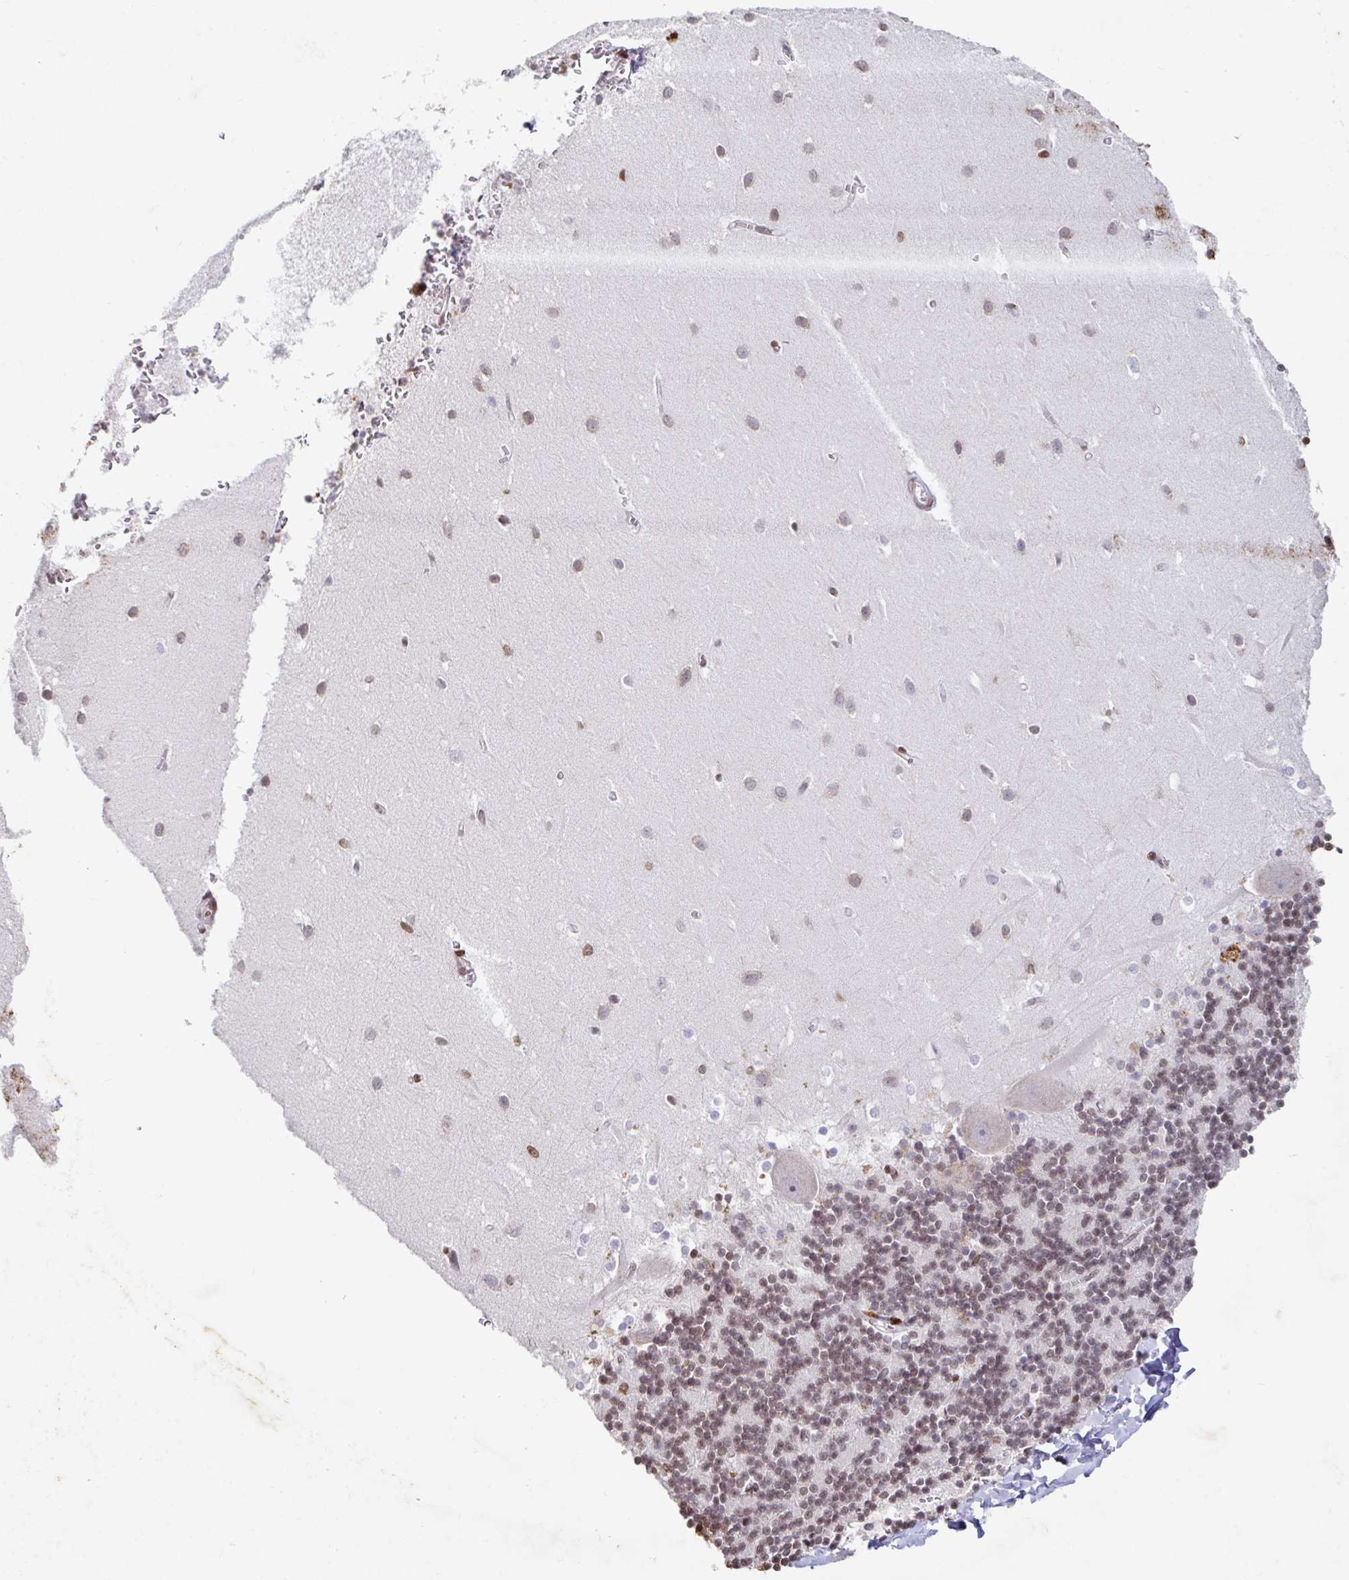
{"staining": {"intensity": "moderate", "quantity": ">75%", "location": "nuclear"}, "tissue": "cerebellum", "cell_type": "Cells in granular layer", "image_type": "normal", "snomed": [{"axis": "morphology", "description": "Normal tissue, NOS"}, {"axis": "topography", "description": "Cerebellum"}], "caption": "IHC of unremarkable cerebellum exhibits medium levels of moderate nuclear staining in approximately >75% of cells in granular layer.", "gene": "C19orf53", "patient": {"sex": "male", "age": 54}}